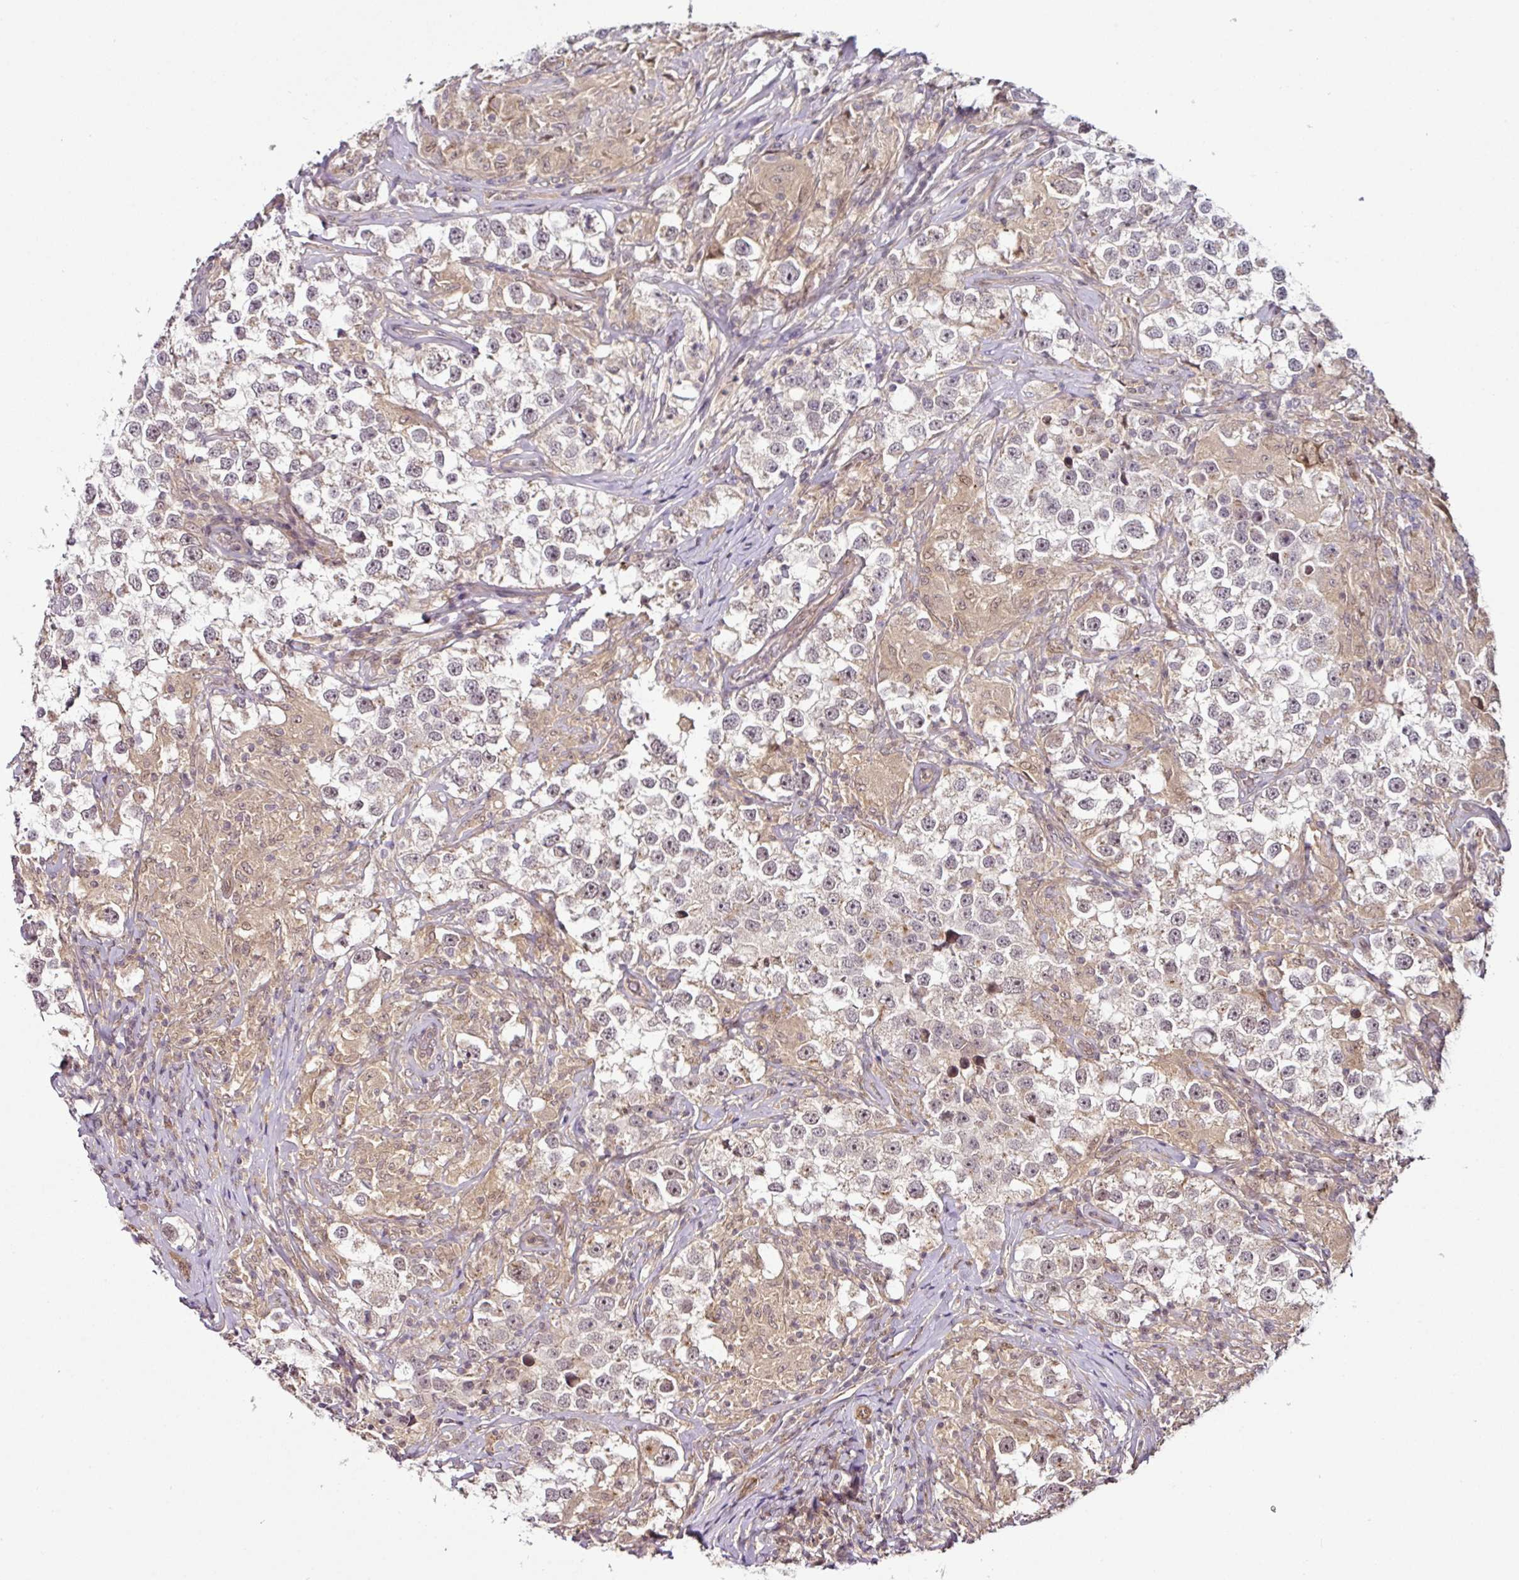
{"staining": {"intensity": "weak", "quantity": "25%-75%", "location": "nuclear"}, "tissue": "testis cancer", "cell_type": "Tumor cells", "image_type": "cancer", "snomed": [{"axis": "morphology", "description": "Seminoma, NOS"}, {"axis": "topography", "description": "Testis"}], "caption": "Protein staining reveals weak nuclear positivity in about 25%-75% of tumor cells in testis cancer (seminoma).", "gene": "DCAF13", "patient": {"sex": "male", "age": 46}}